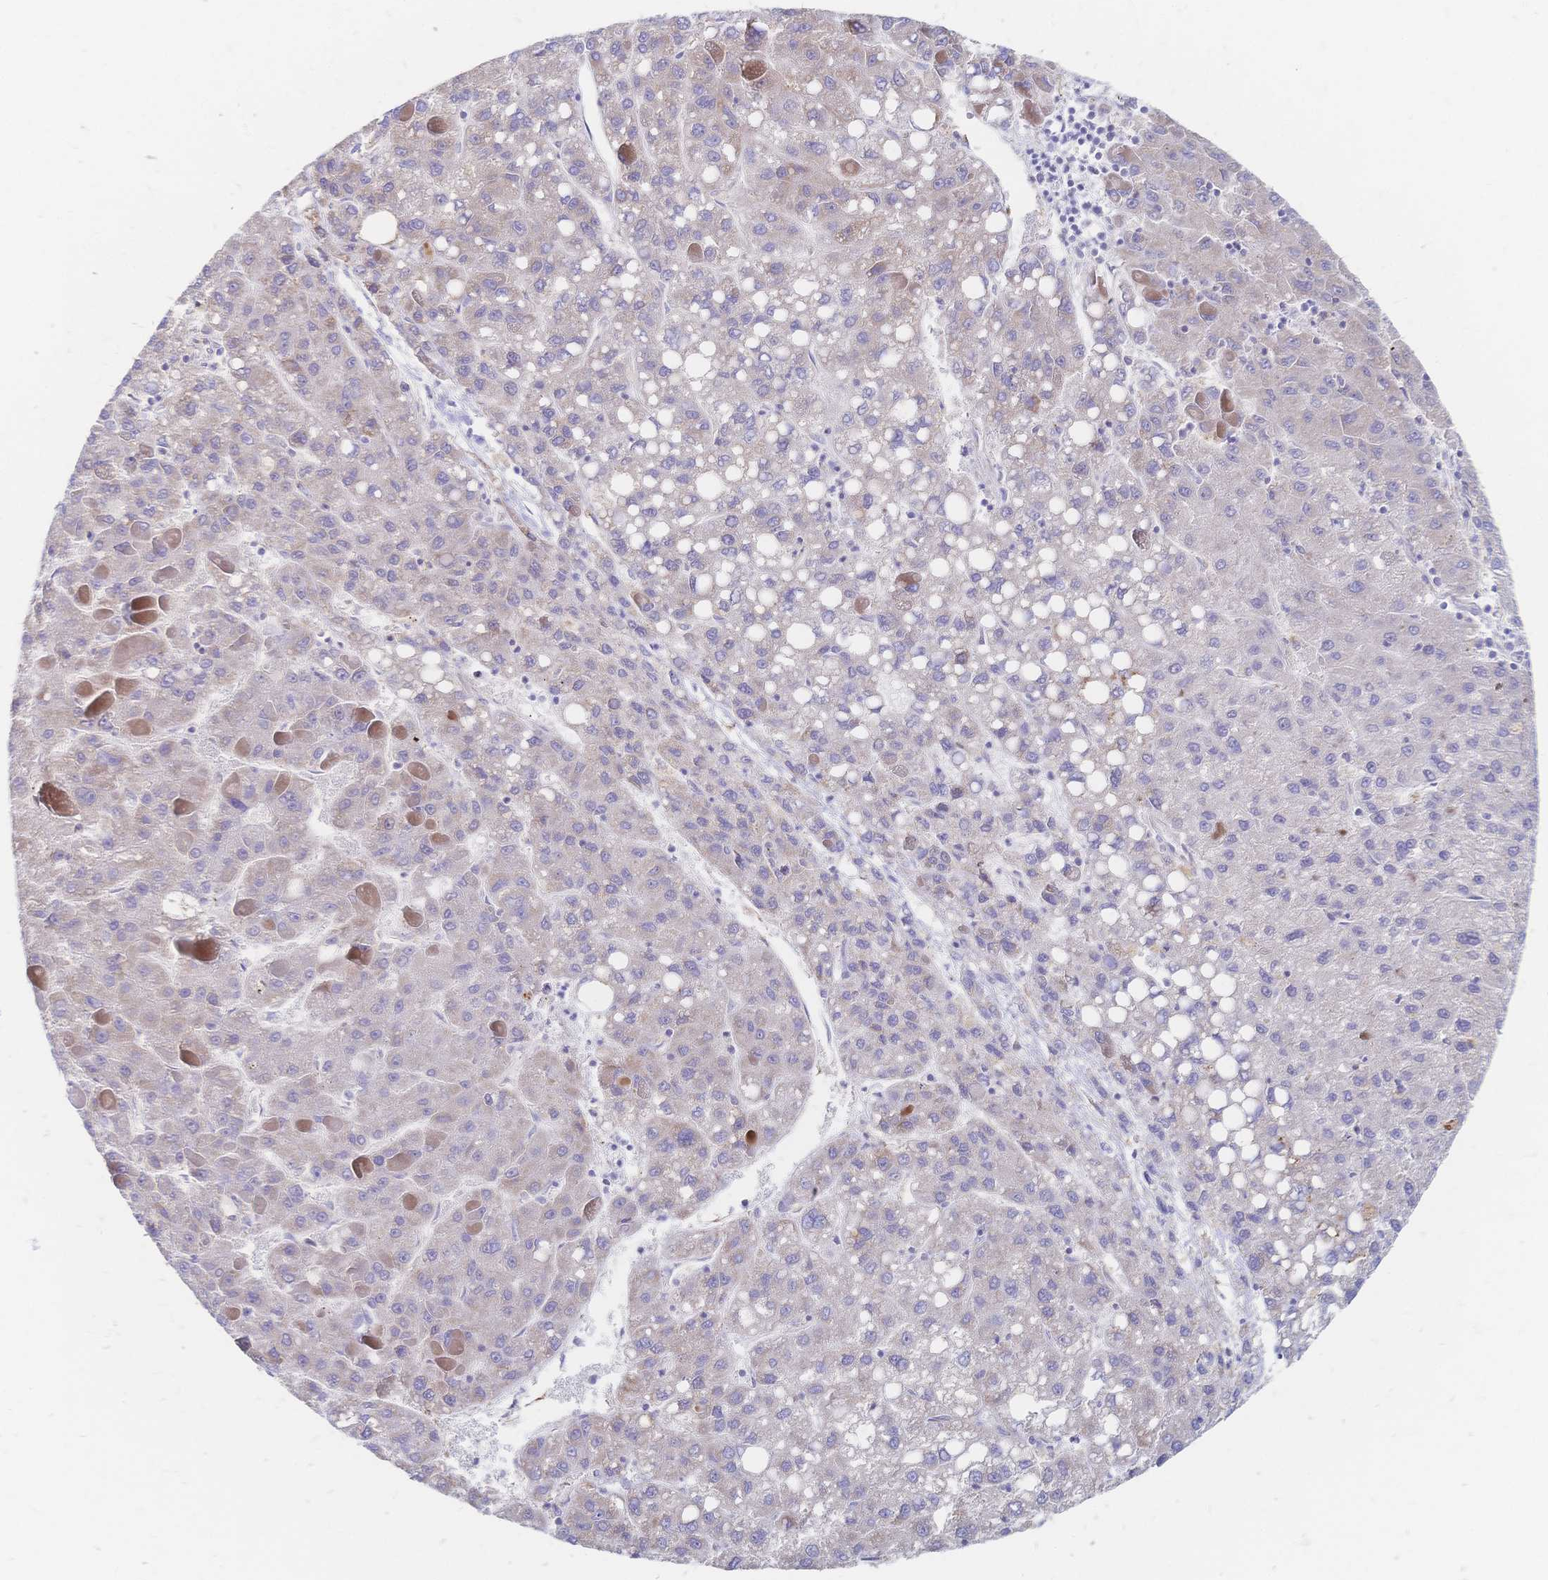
{"staining": {"intensity": "weak", "quantity": "<25%", "location": "cytoplasmic/membranous"}, "tissue": "liver cancer", "cell_type": "Tumor cells", "image_type": "cancer", "snomed": [{"axis": "morphology", "description": "Carcinoma, Hepatocellular, NOS"}, {"axis": "topography", "description": "Liver"}], "caption": "The histopathology image demonstrates no significant positivity in tumor cells of liver cancer (hepatocellular carcinoma). Nuclei are stained in blue.", "gene": "VWC2L", "patient": {"sex": "female", "age": 82}}